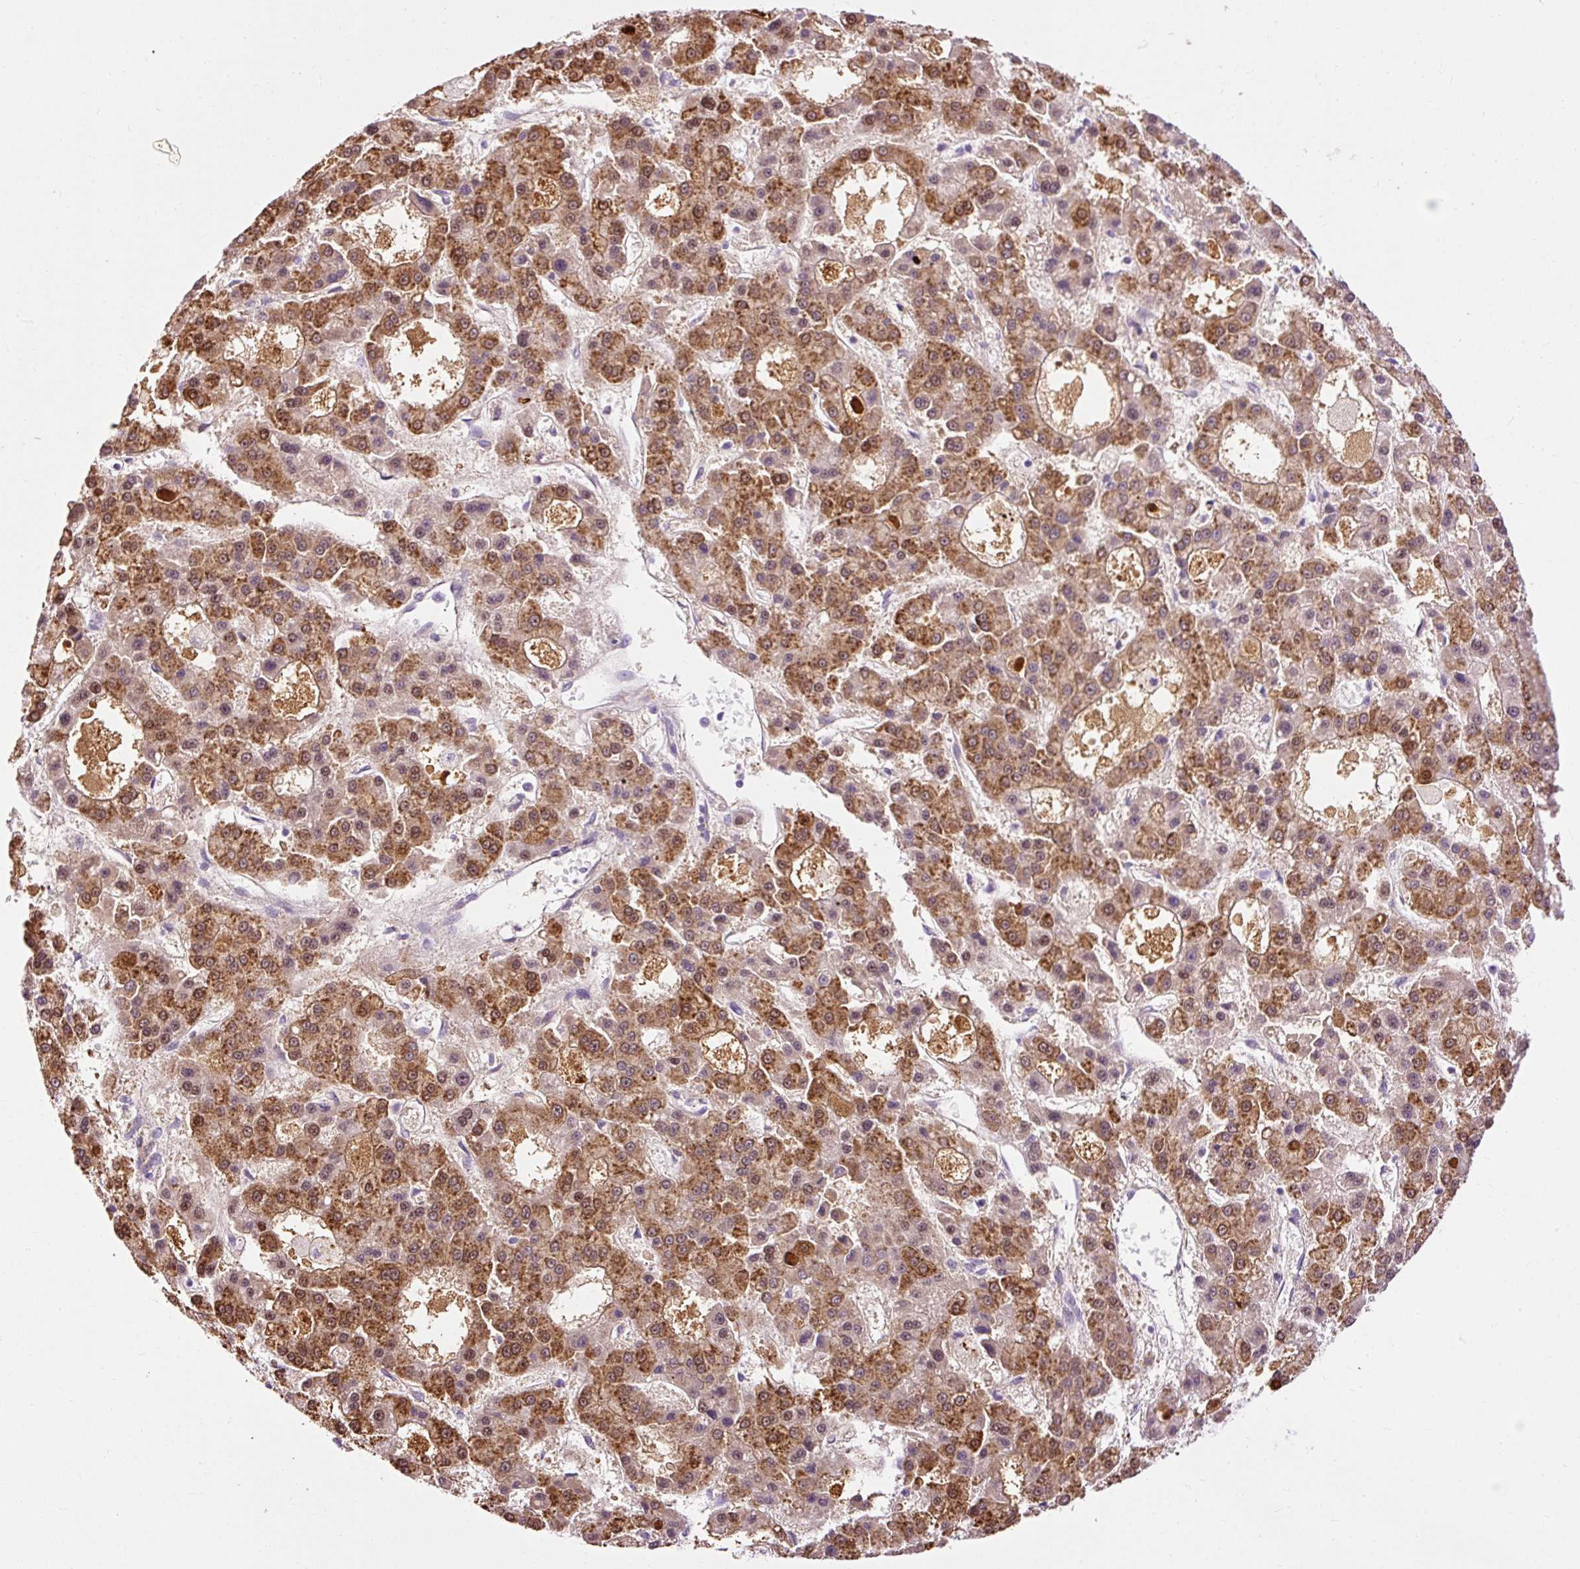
{"staining": {"intensity": "strong", "quantity": ">75%", "location": "cytoplasmic/membranous"}, "tissue": "liver cancer", "cell_type": "Tumor cells", "image_type": "cancer", "snomed": [{"axis": "morphology", "description": "Carcinoma, Hepatocellular, NOS"}, {"axis": "topography", "description": "Liver"}], "caption": "This is an image of immunohistochemistry staining of liver hepatocellular carcinoma, which shows strong positivity in the cytoplasmic/membranous of tumor cells.", "gene": "CD83", "patient": {"sex": "male", "age": 70}}